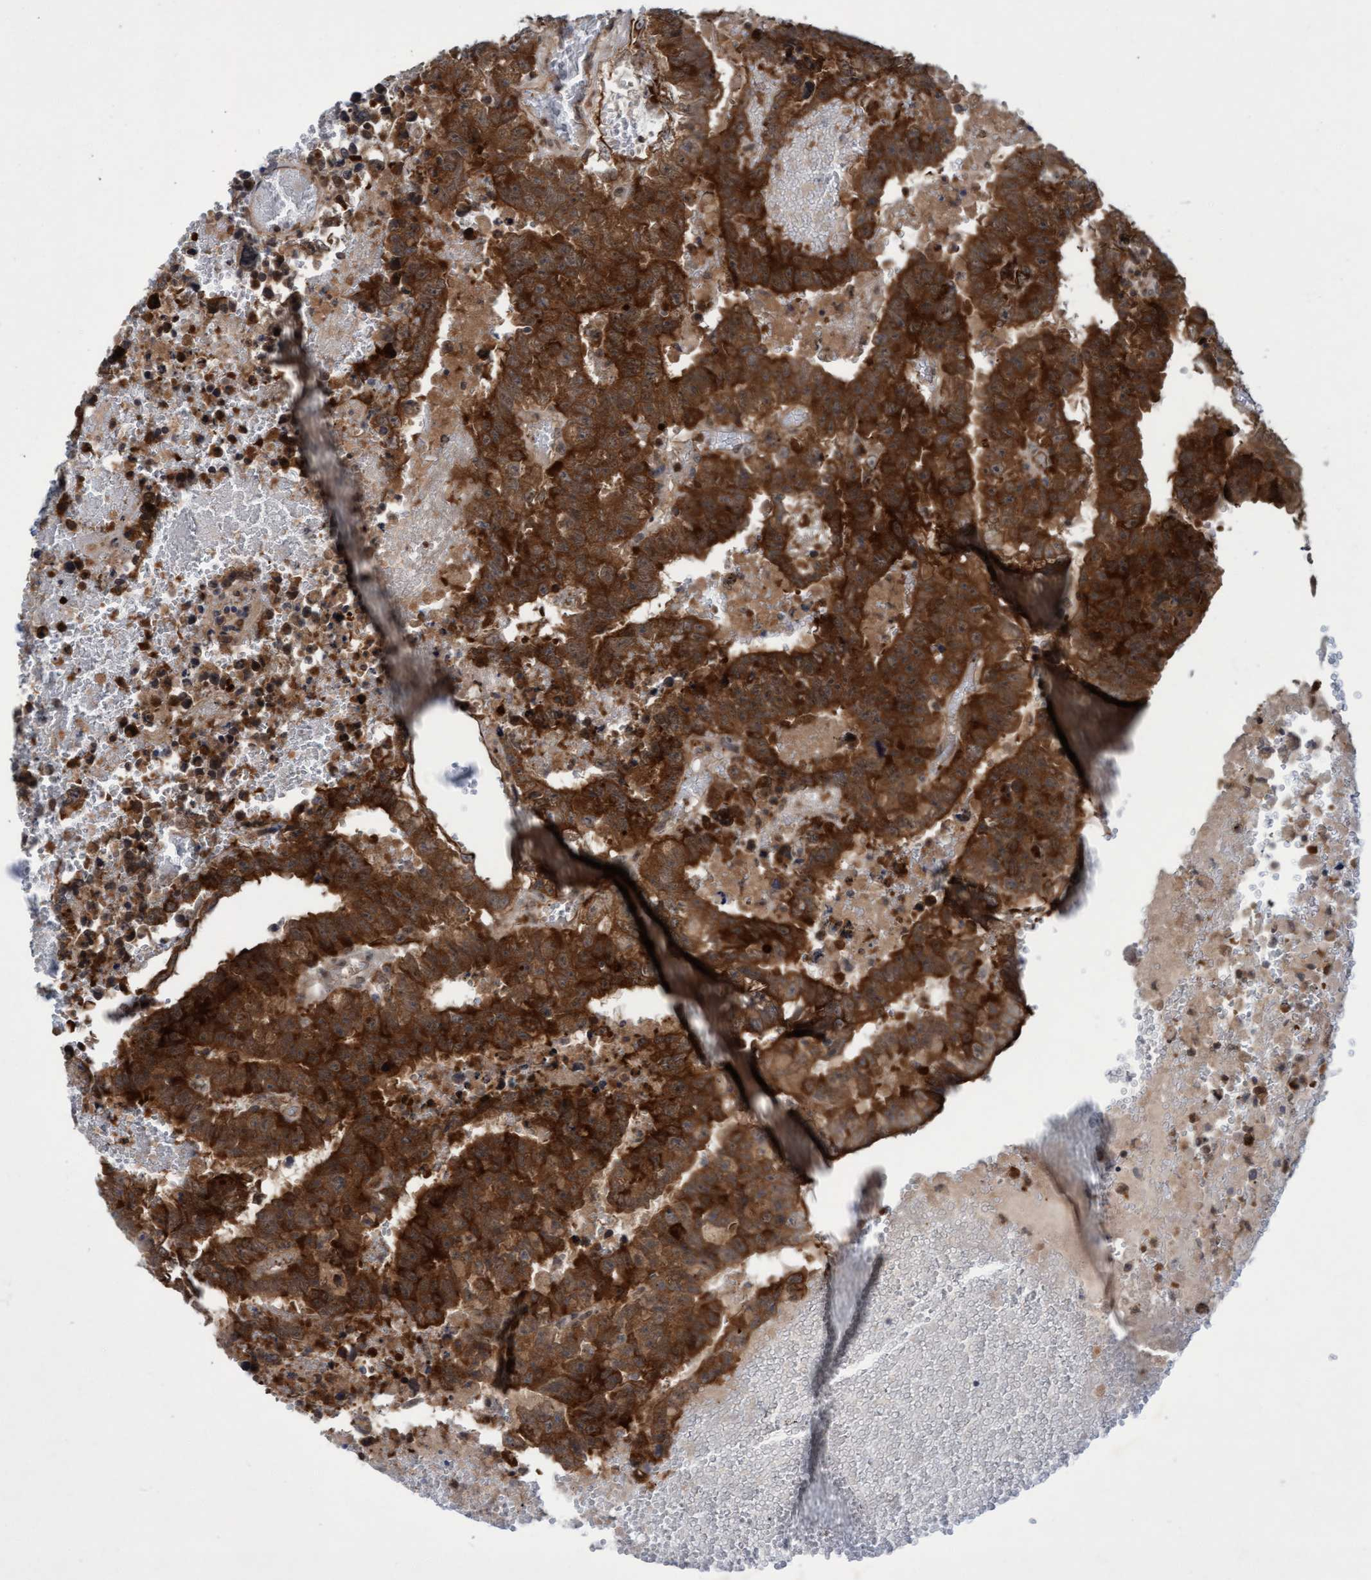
{"staining": {"intensity": "strong", "quantity": ">75%", "location": "cytoplasmic/membranous"}, "tissue": "testis cancer", "cell_type": "Tumor cells", "image_type": "cancer", "snomed": [{"axis": "morphology", "description": "Carcinoma, Embryonal, NOS"}, {"axis": "topography", "description": "Testis"}], "caption": "IHC micrograph of neoplastic tissue: testis cancer stained using immunohistochemistry (IHC) demonstrates high levels of strong protein expression localized specifically in the cytoplasmic/membranous of tumor cells, appearing as a cytoplasmic/membranous brown color.", "gene": "RAP1GAP2", "patient": {"sex": "male", "age": 25}}